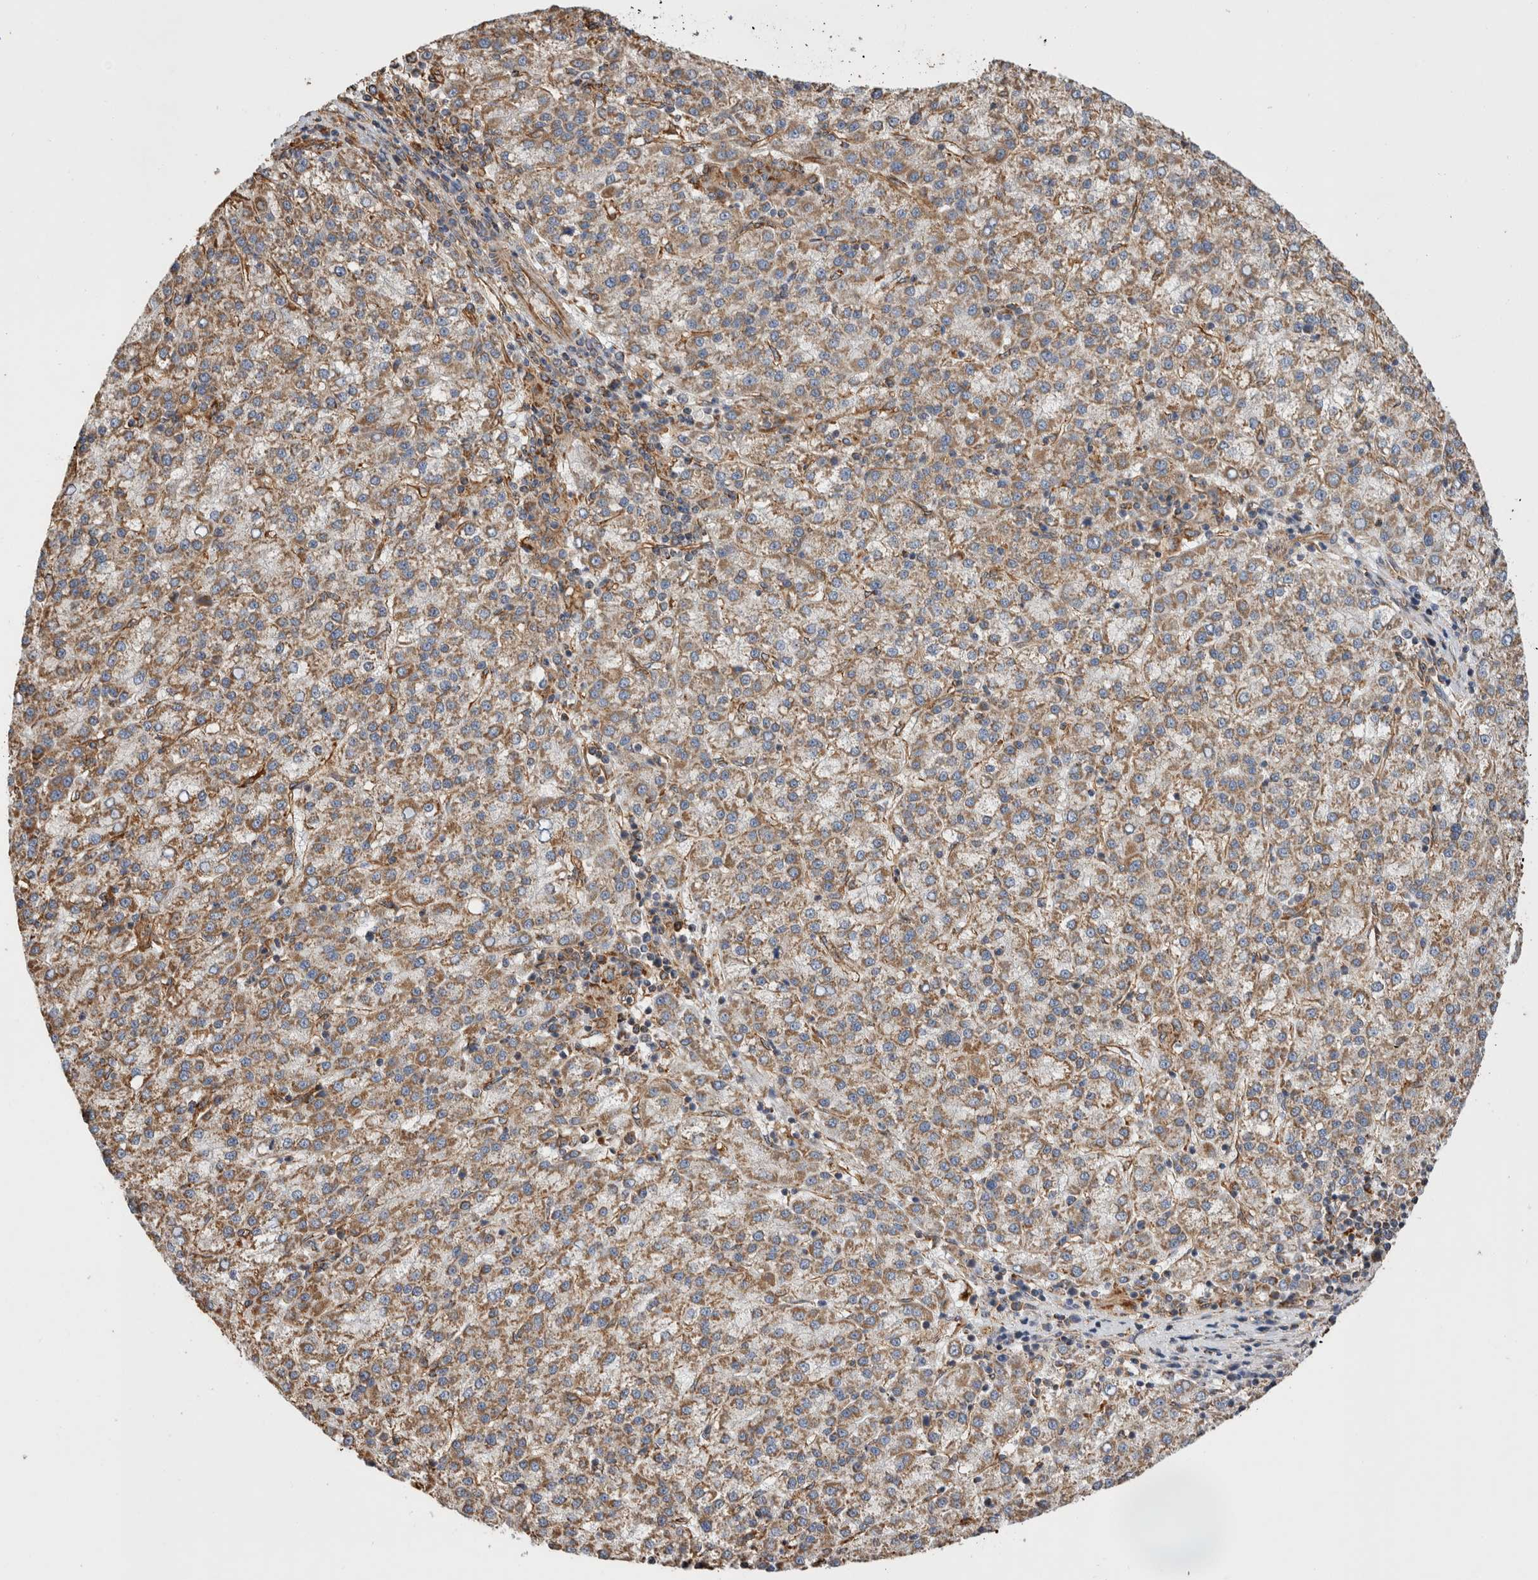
{"staining": {"intensity": "moderate", "quantity": ">75%", "location": "cytoplasmic/membranous"}, "tissue": "liver cancer", "cell_type": "Tumor cells", "image_type": "cancer", "snomed": [{"axis": "morphology", "description": "Carcinoma, Hepatocellular, NOS"}, {"axis": "topography", "description": "Liver"}], "caption": "Immunohistochemistry (IHC) staining of liver cancer, which exhibits medium levels of moderate cytoplasmic/membranous positivity in about >75% of tumor cells indicating moderate cytoplasmic/membranous protein expression. The staining was performed using DAB (3,3'-diaminobenzidine) (brown) for protein detection and nuclei were counterstained in hematoxylin (blue).", "gene": "ZNF397", "patient": {"sex": "female", "age": 58}}